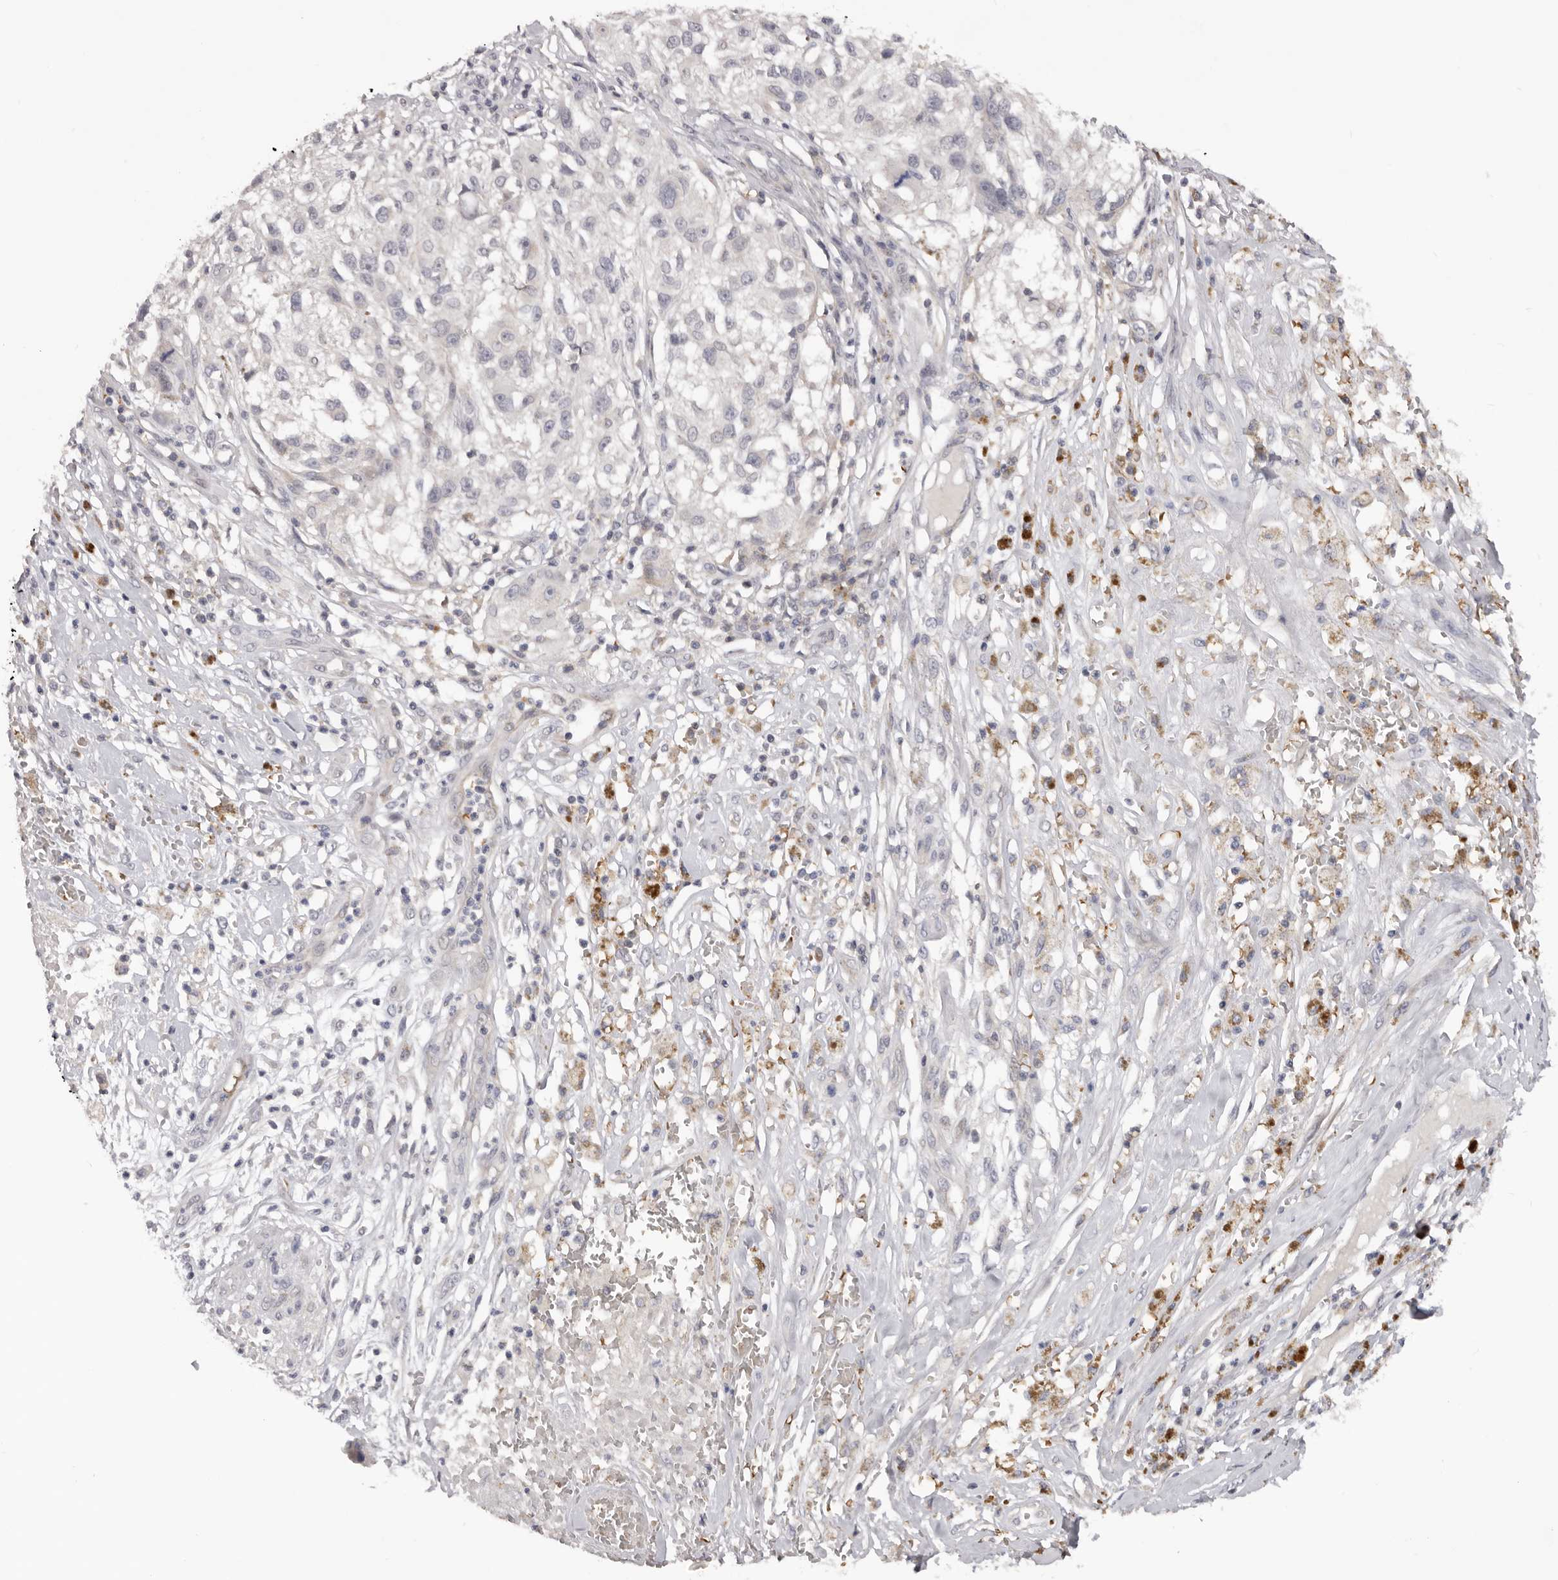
{"staining": {"intensity": "negative", "quantity": "none", "location": "none"}, "tissue": "melanoma", "cell_type": "Tumor cells", "image_type": "cancer", "snomed": [{"axis": "morphology", "description": "Necrosis, NOS"}, {"axis": "morphology", "description": "Malignant melanoma, NOS"}, {"axis": "topography", "description": "Skin"}], "caption": "Image shows no significant protein staining in tumor cells of malignant melanoma.", "gene": "TNR", "patient": {"sex": "female", "age": 87}}